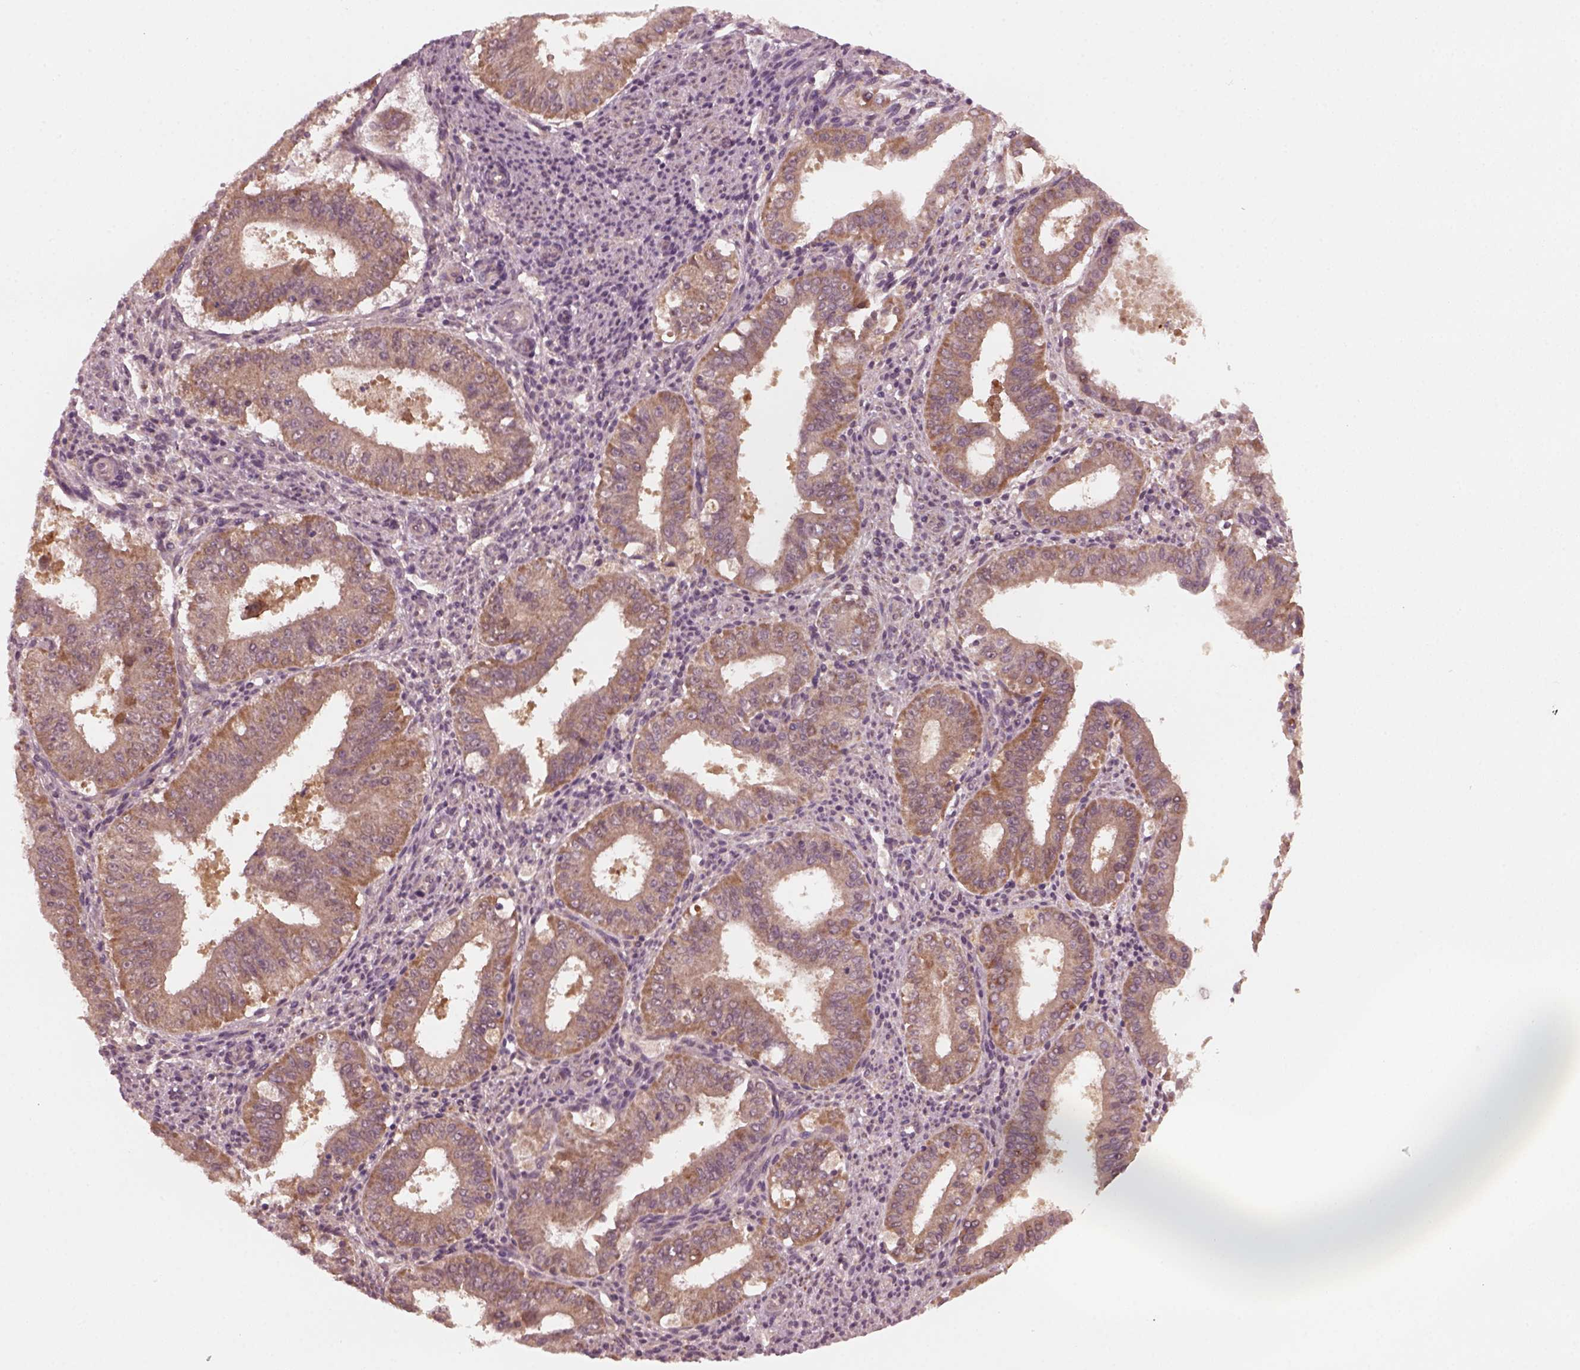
{"staining": {"intensity": "moderate", "quantity": "25%-75%", "location": "cytoplasmic/membranous"}, "tissue": "ovarian cancer", "cell_type": "Tumor cells", "image_type": "cancer", "snomed": [{"axis": "morphology", "description": "Carcinoma, endometroid"}, {"axis": "topography", "description": "Ovary"}], "caption": "IHC histopathology image of ovarian endometroid carcinoma stained for a protein (brown), which demonstrates medium levels of moderate cytoplasmic/membranous expression in approximately 25%-75% of tumor cells.", "gene": "FAF2", "patient": {"sex": "female", "age": 42}}